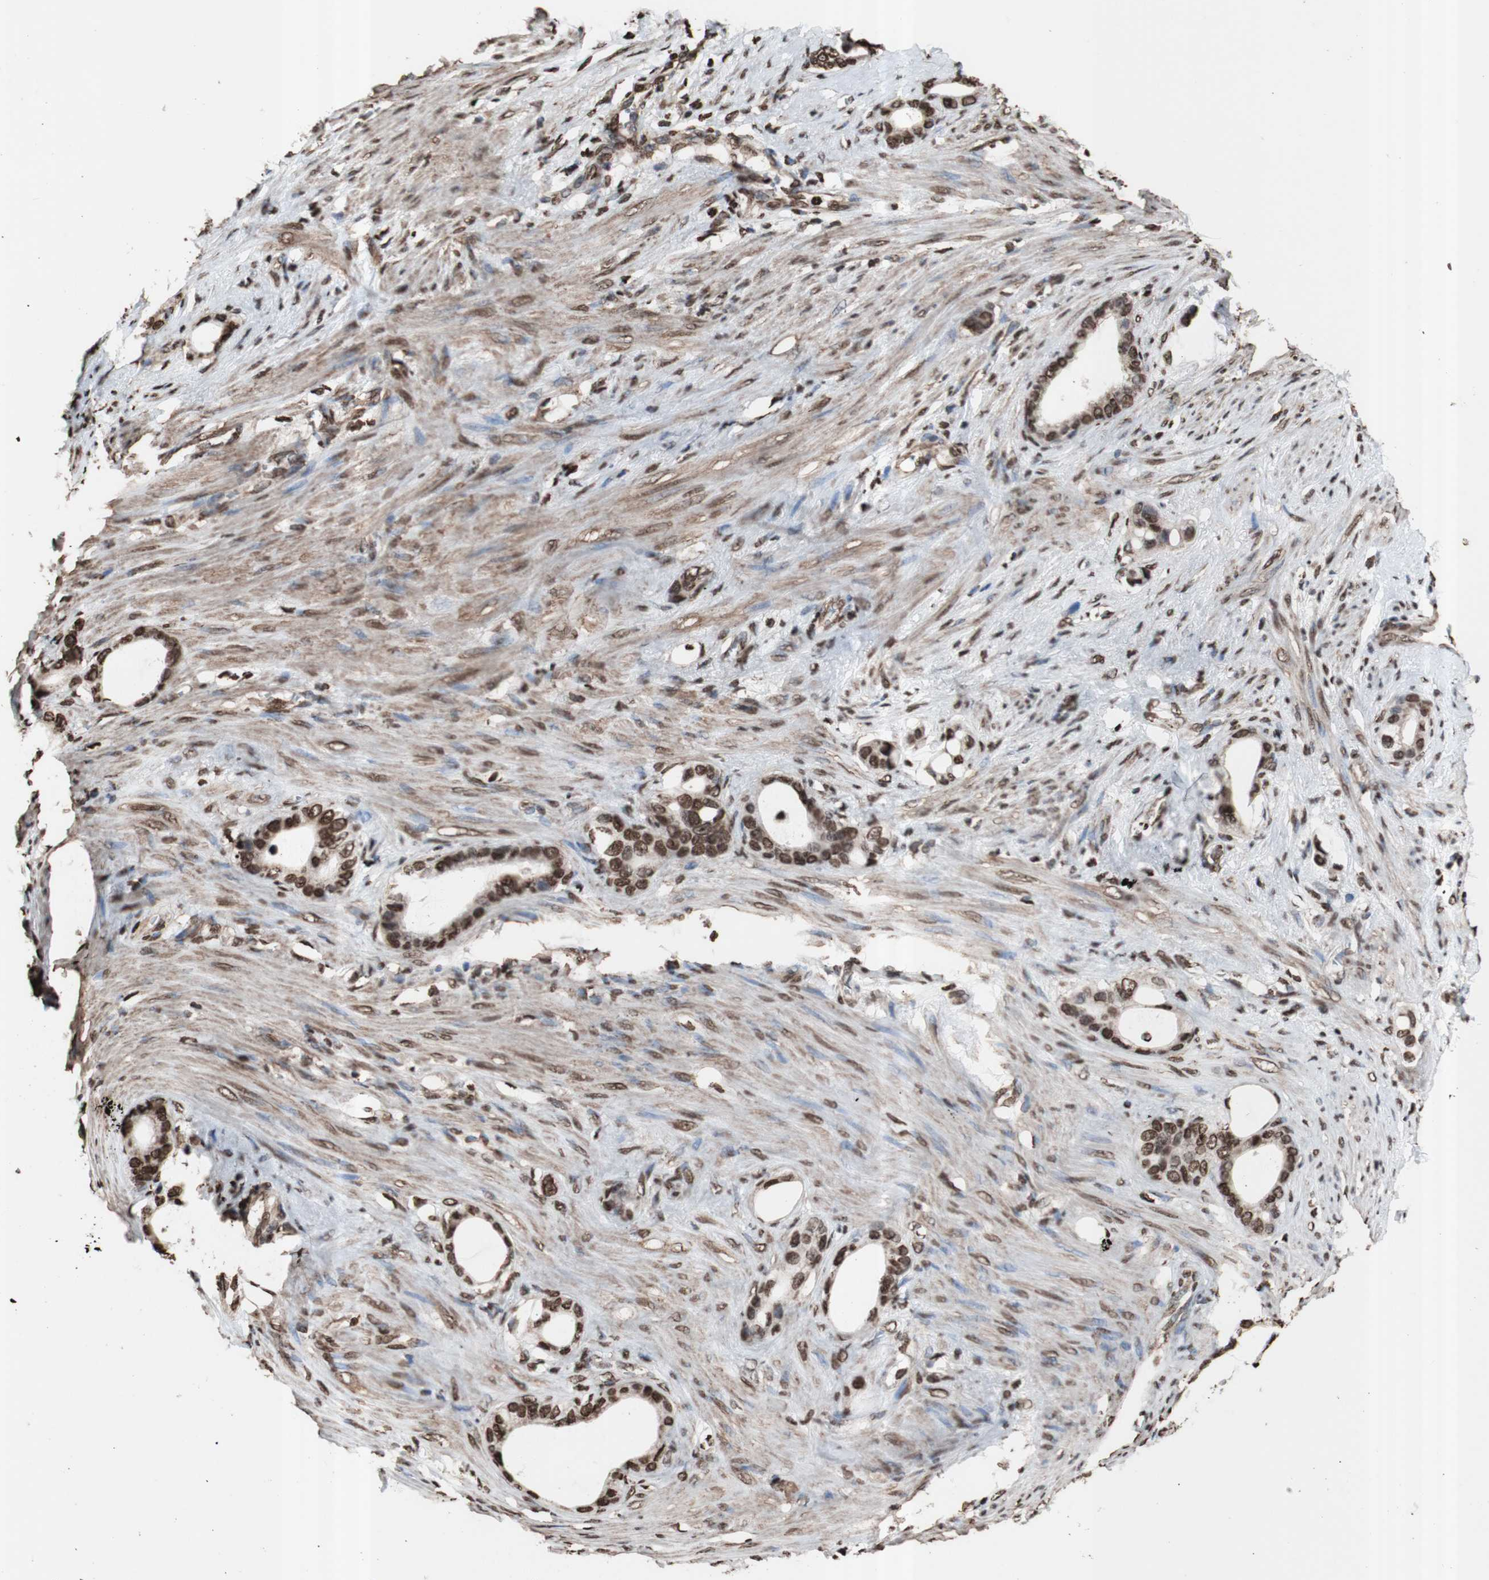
{"staining": {"intensity": "strong", "quantity": ">75%", "location": "nuclear"}, "tissue": "stomach cancer", "cell_type": "Tumor cells", "image_type": "cancer", "snomed": [{"axis": "morphology", "description": "Adenocarcinoma, NOS"}, {"axis": "topography", "description": "Stomach"}], "caption": "Immunohistochemical staining of stomach cancer reveals high levels of strong nuclear protein expression in approximately >75% of tumor cells.", "gene": "SNAI2", "patient": {"sex": "female", "age": 75}}